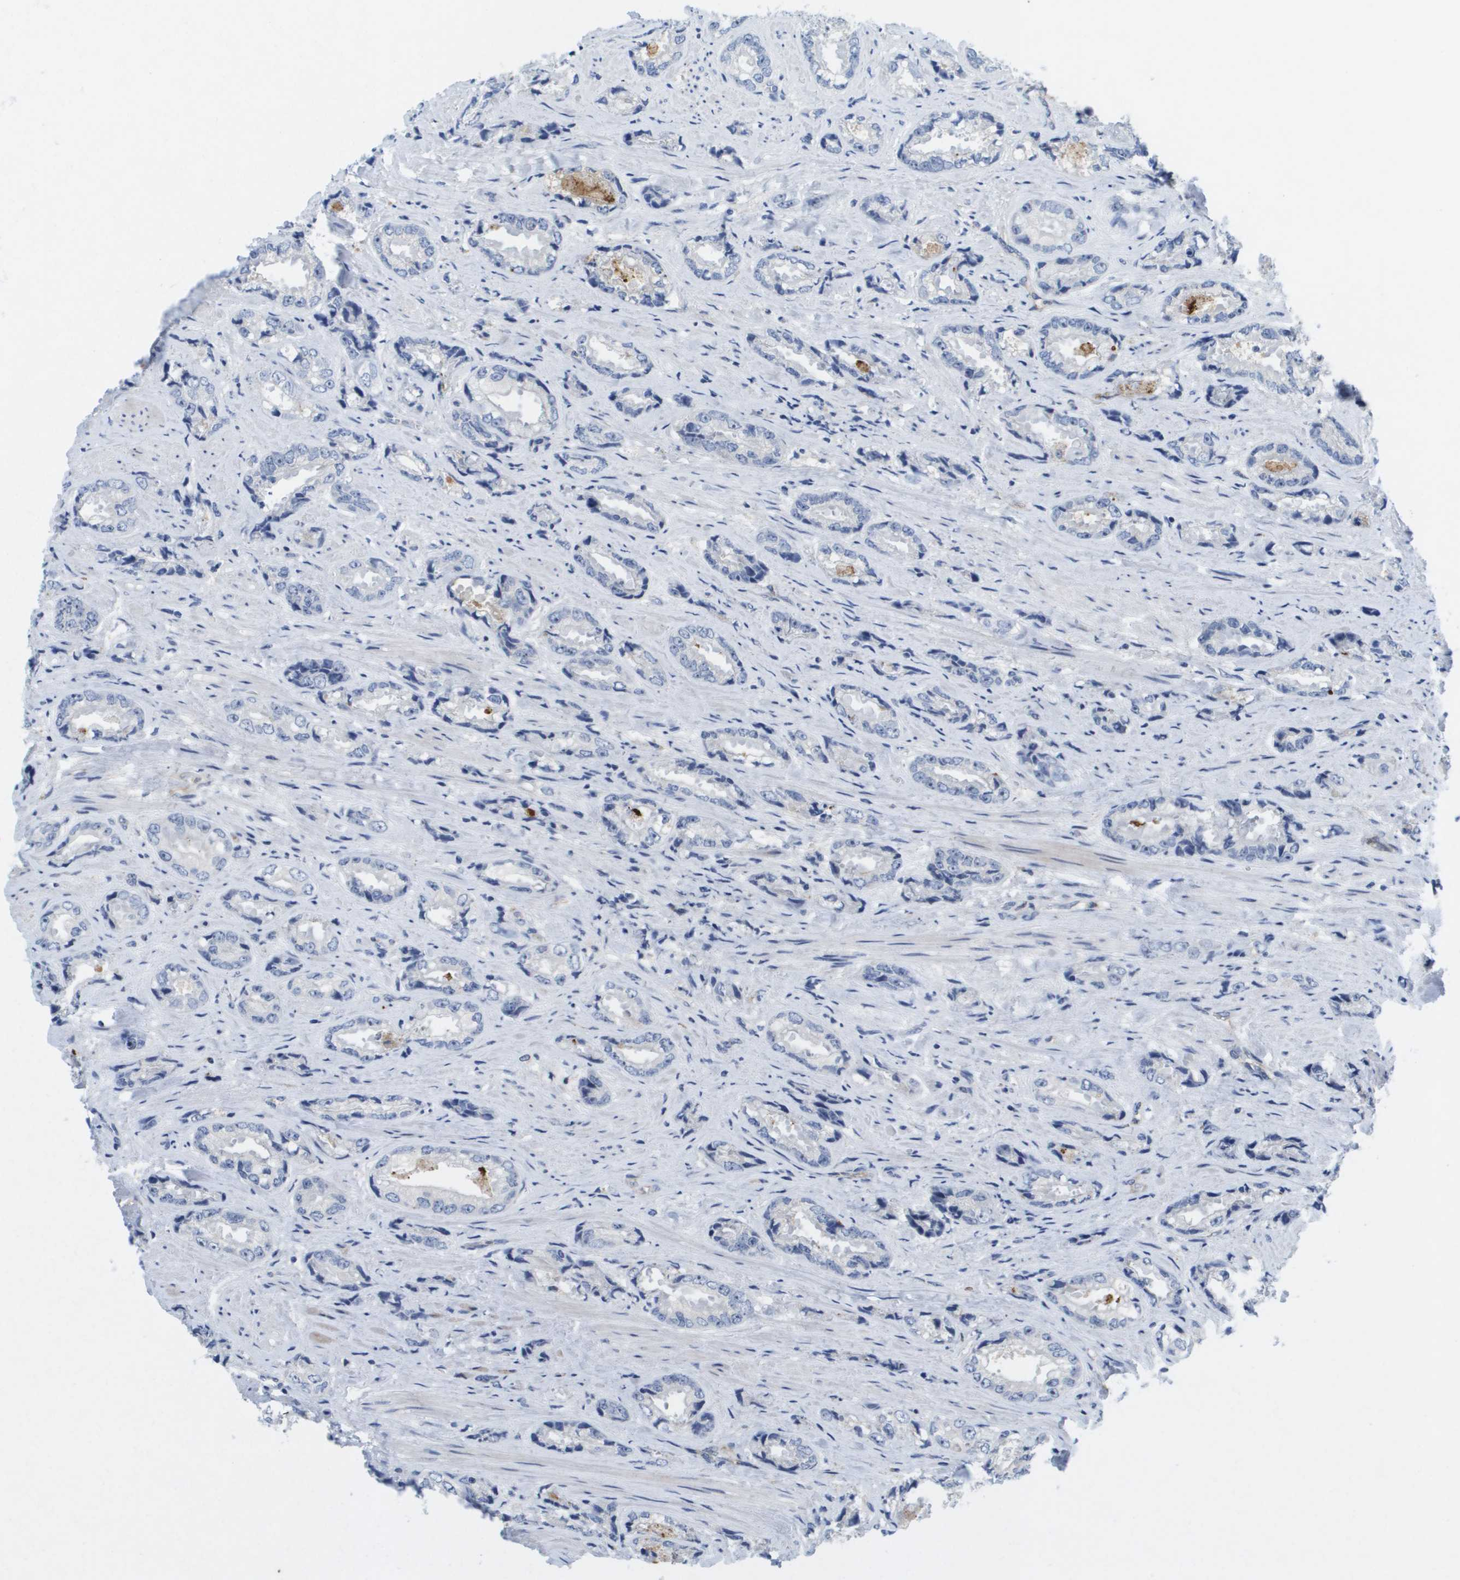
{"staining": {"intensity": "negative", "quantity": "none", "location": "none"}, "tissue": "prostate cancer", "cell_type": "Tumor cells", "image_type": "cancer", "snomed": [{"axis": "morphology", "description": "Adenocarcinoma, High grade"}, {"axis": "topography", "description": "Prostate"}], "caption": "Tumor cells show no significant protein expression in prostate cancer (adenocarcinoma (high-grade)).", "gene": "LIPG", "patient": {"sex": "male", "age": 61}}